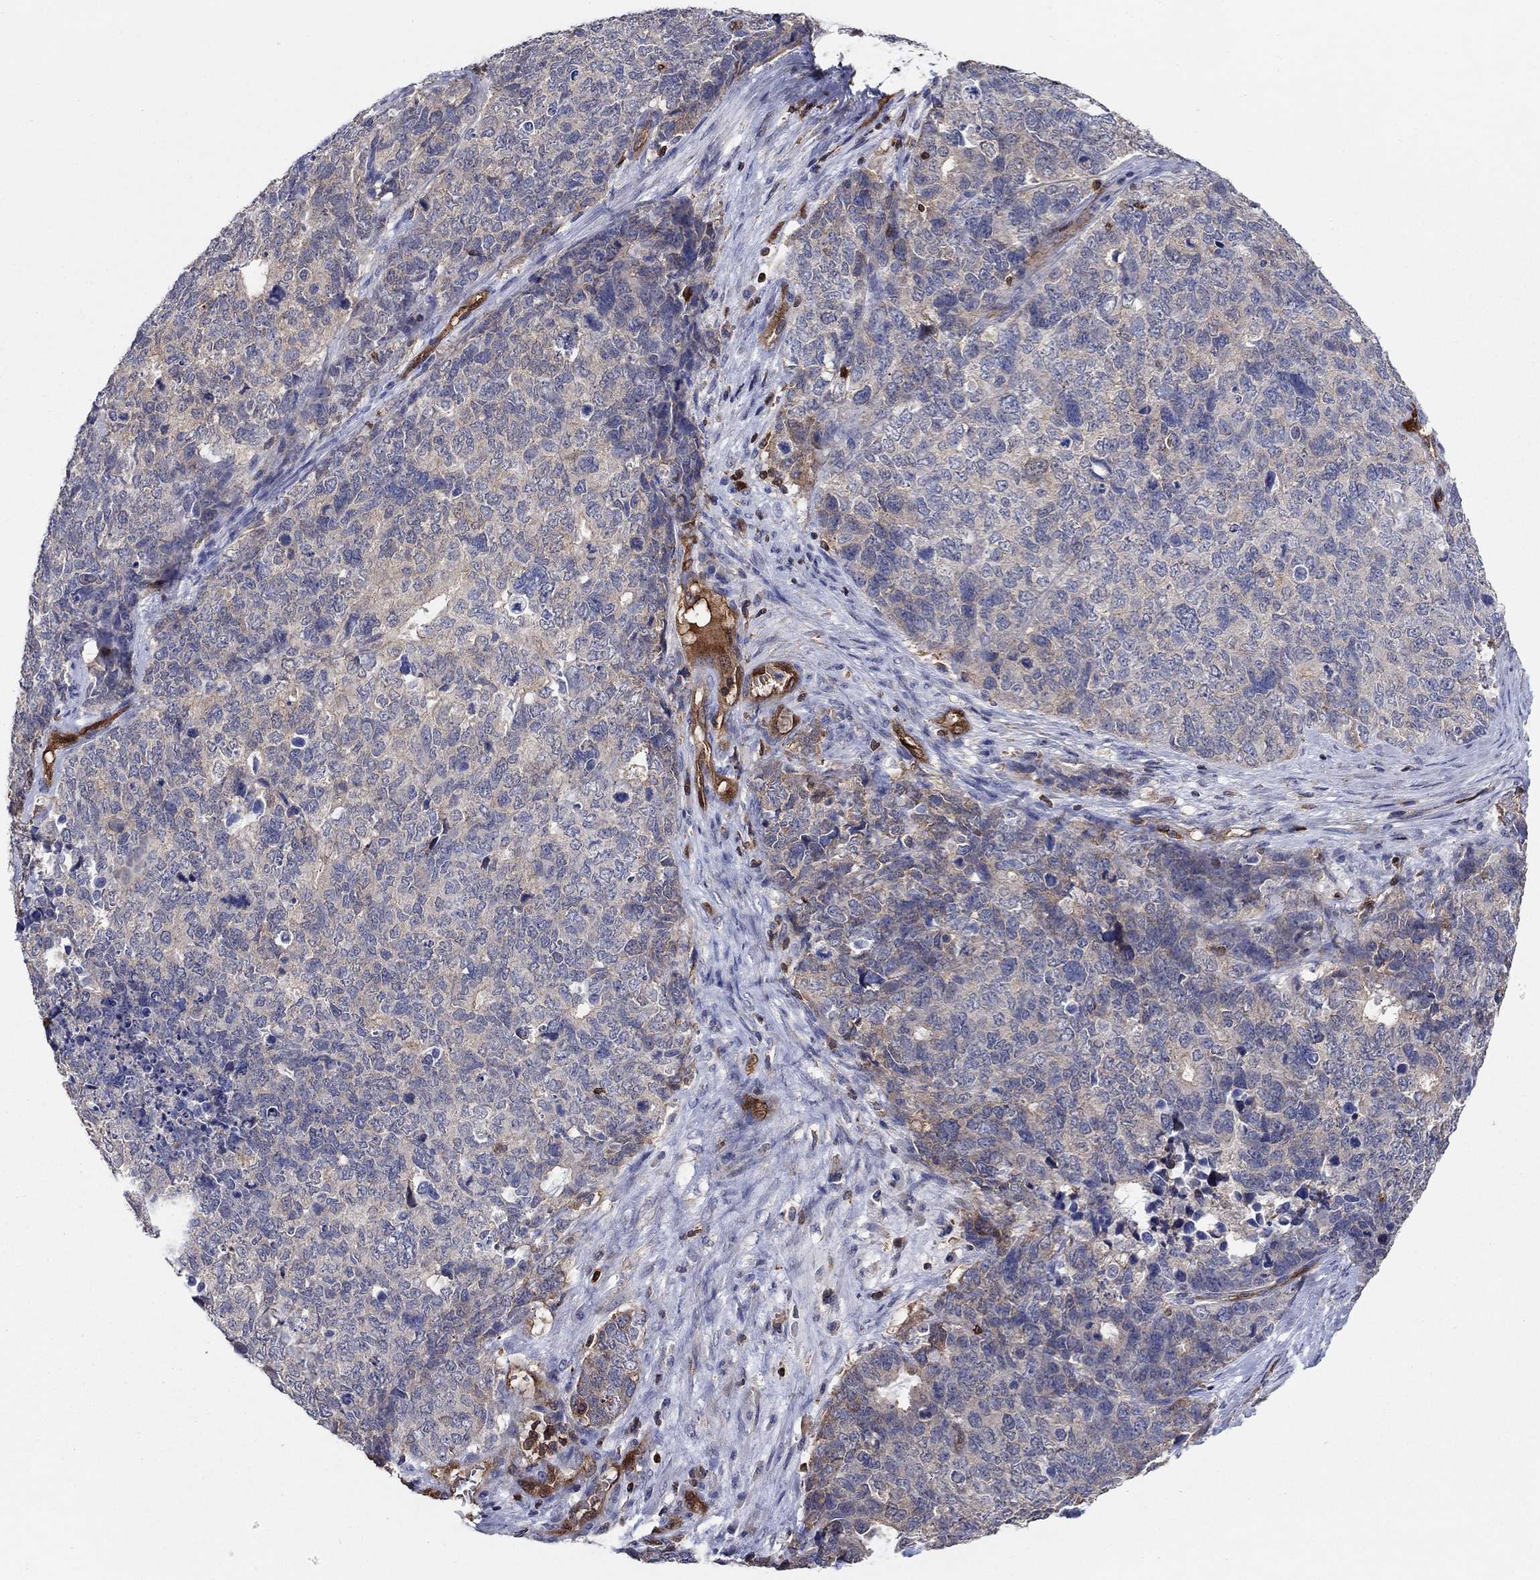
{"staining": {"intensity": "weak", "quantity": "<25%", "location": "cytoplasmic/membranous"}, "tissue": "cervical cancer", "cell_type": "Tumor cells", "image_type": "cancer", "snomed": [{"axis": "morphology", "description": "Squamous cell carcinoma, NOS"}, {"axis": "topography", "description": "Cervix"}], "caption": "This is an immunohistochemistry (IHC) photomicrograph of cervical squamous cell carcinoma. There is no staining in tumor cells.", "gene": "AGFG2", "patient": {"sex": "female", "age": 63}}